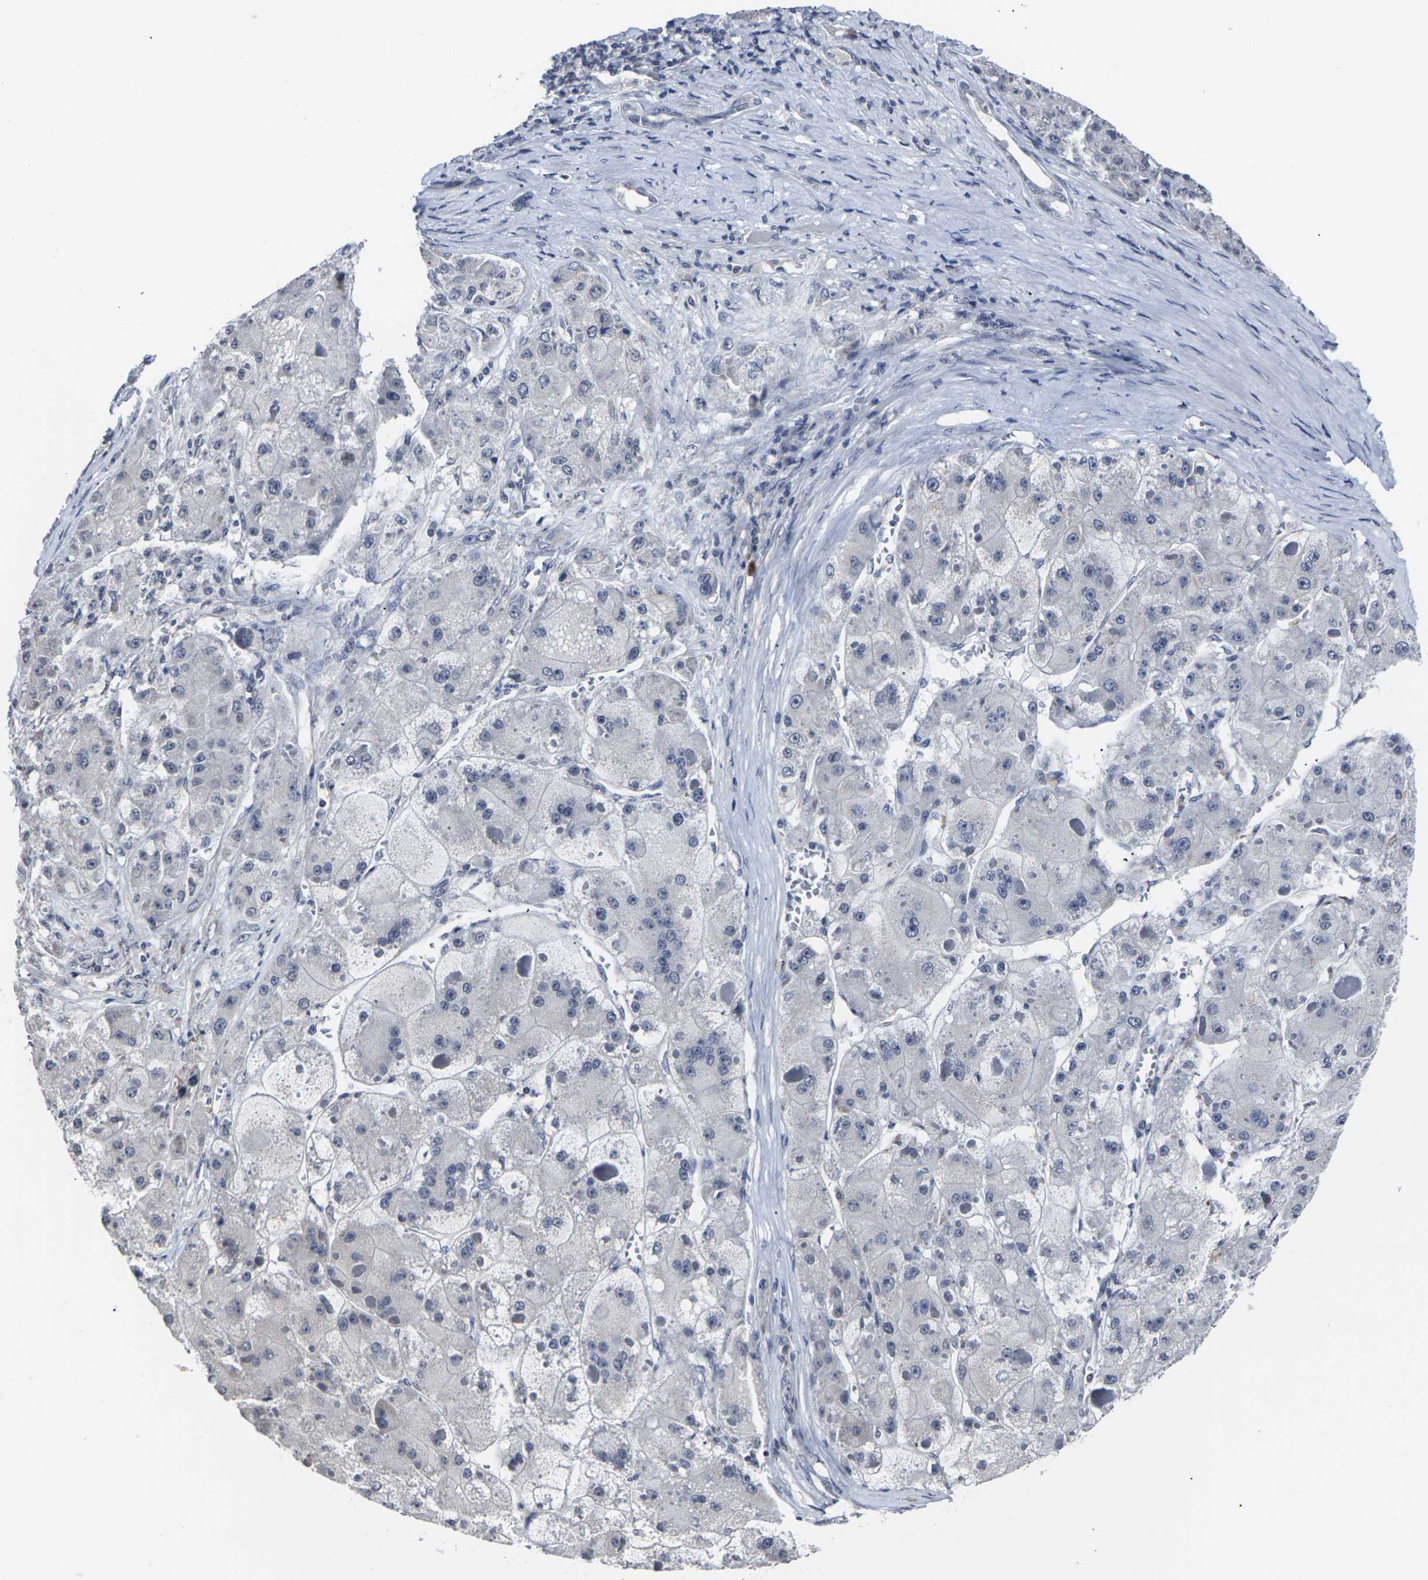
{"staining": {"intensity": "negative", "quantity": "none", "location": "none"}, "tissue": "liver cancer", "cell_type": "Tumor cells", "image_type": "cancer", "snomed": [{"axis": "morphology", "description": "Carcinoma, Hepatocellular, NOS"}, {"axis": "topography", "description": "Liver"}], "caption": "This is a image of immunohistochemistry staining of liver hepatocellular carcinoma, which shows no expression in tumor cells. Nuclei are stained in blue.", "gene": "MSANTD4", "patient": {"sex": "female", "age": 73}}